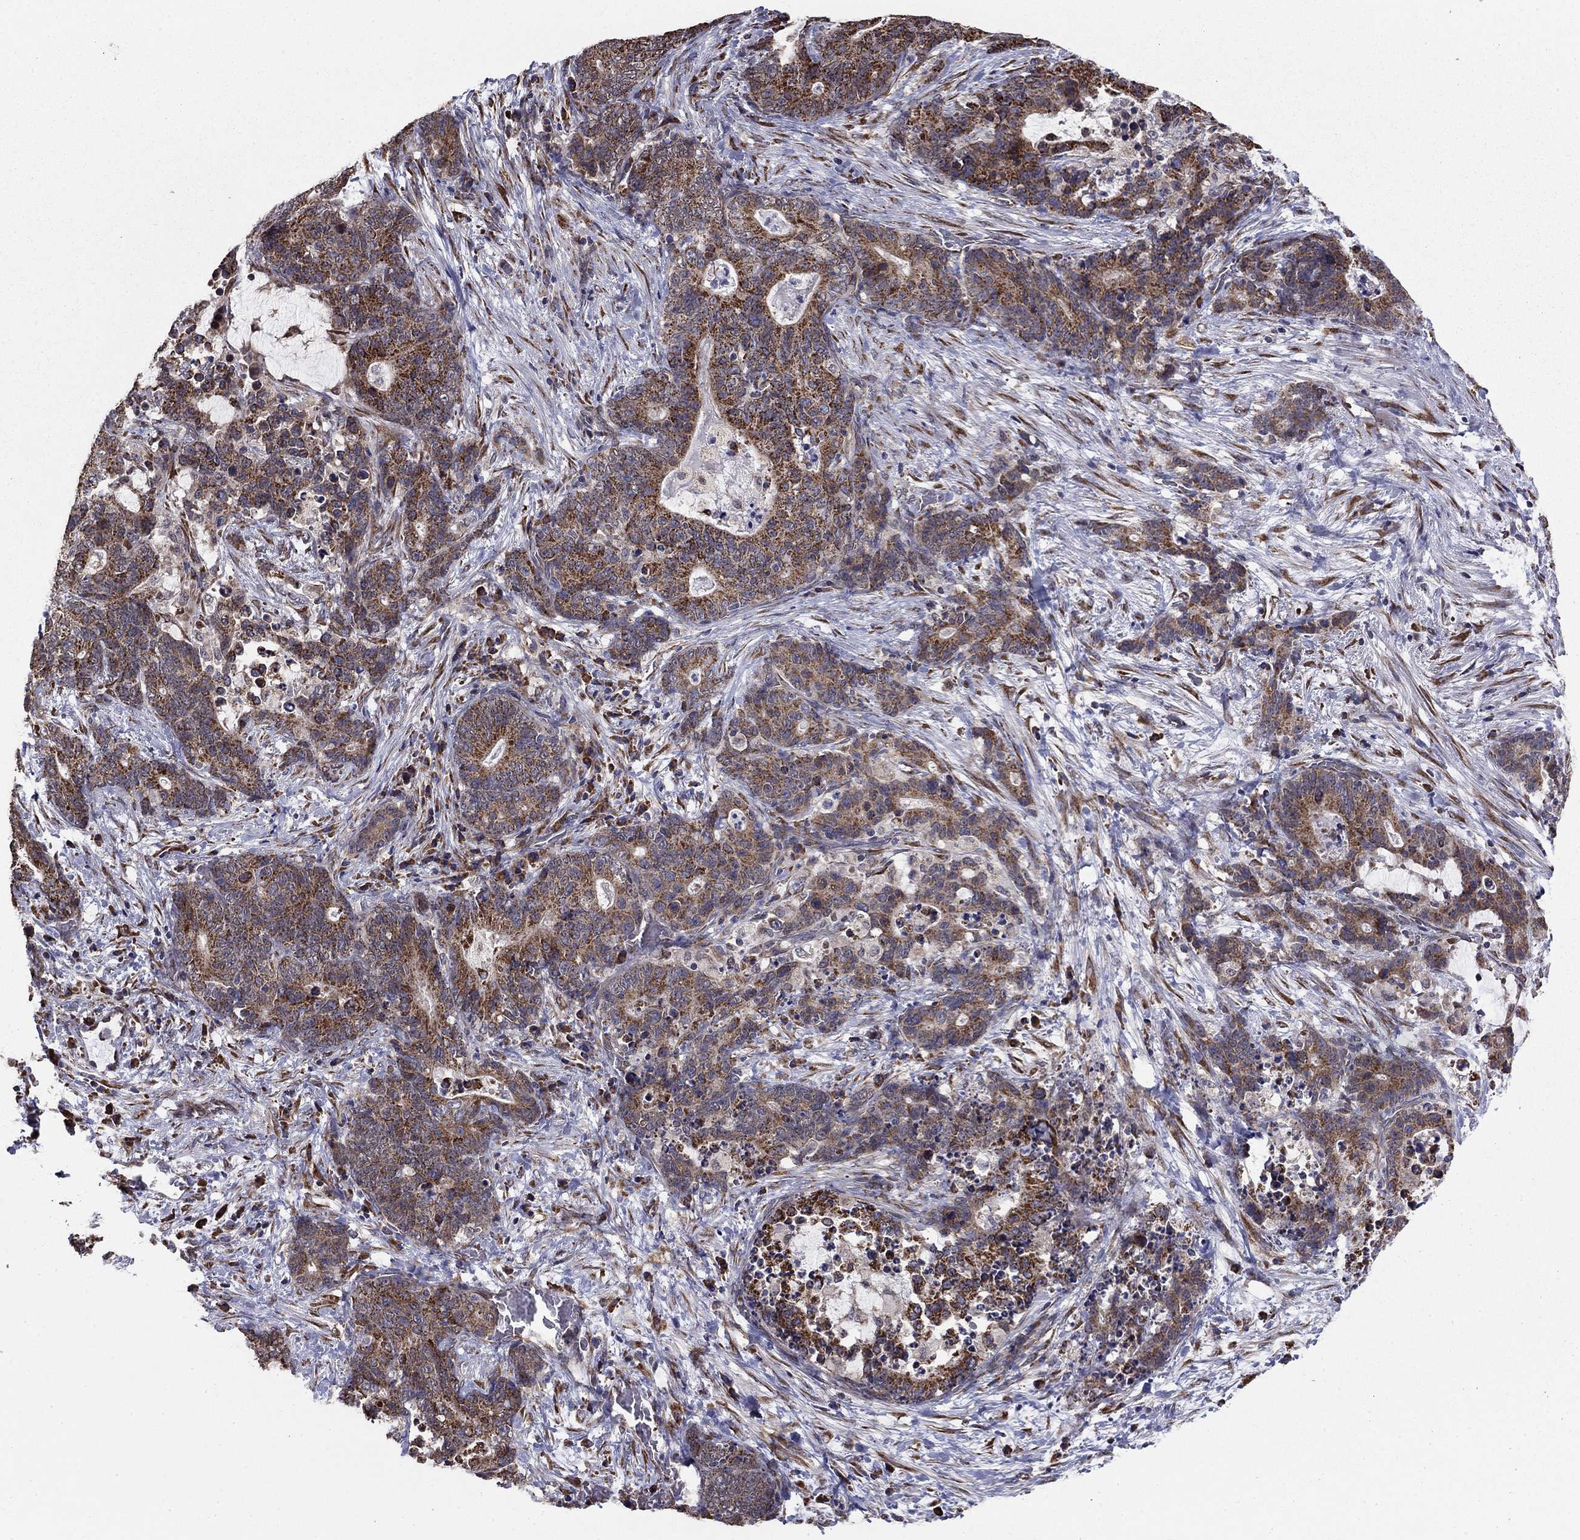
{"staining": {"intensity": "moderate", "quantity": ">75%", "location": "cytoplasmic/membranous"}, "tissue": "stomach cancer", "cell_type": "Tumor cells", "image_type": "cancer", "snomed": [{"axis": "morphology", "description": "Normal tissue, NOS"}, {"axis": "morphology", "description": "Adenocarcinoma, NOS"}, {"axis": "topography", "description": "Stomach"}], "caption": "This is an image of immunohistochemistry staining of stomach cancer, which shows moderate staining in the cytoplasmic/membranous of tumor cells.", "gene": "NKIRAS1", "patient": {"sex": "female", "age": 64}}